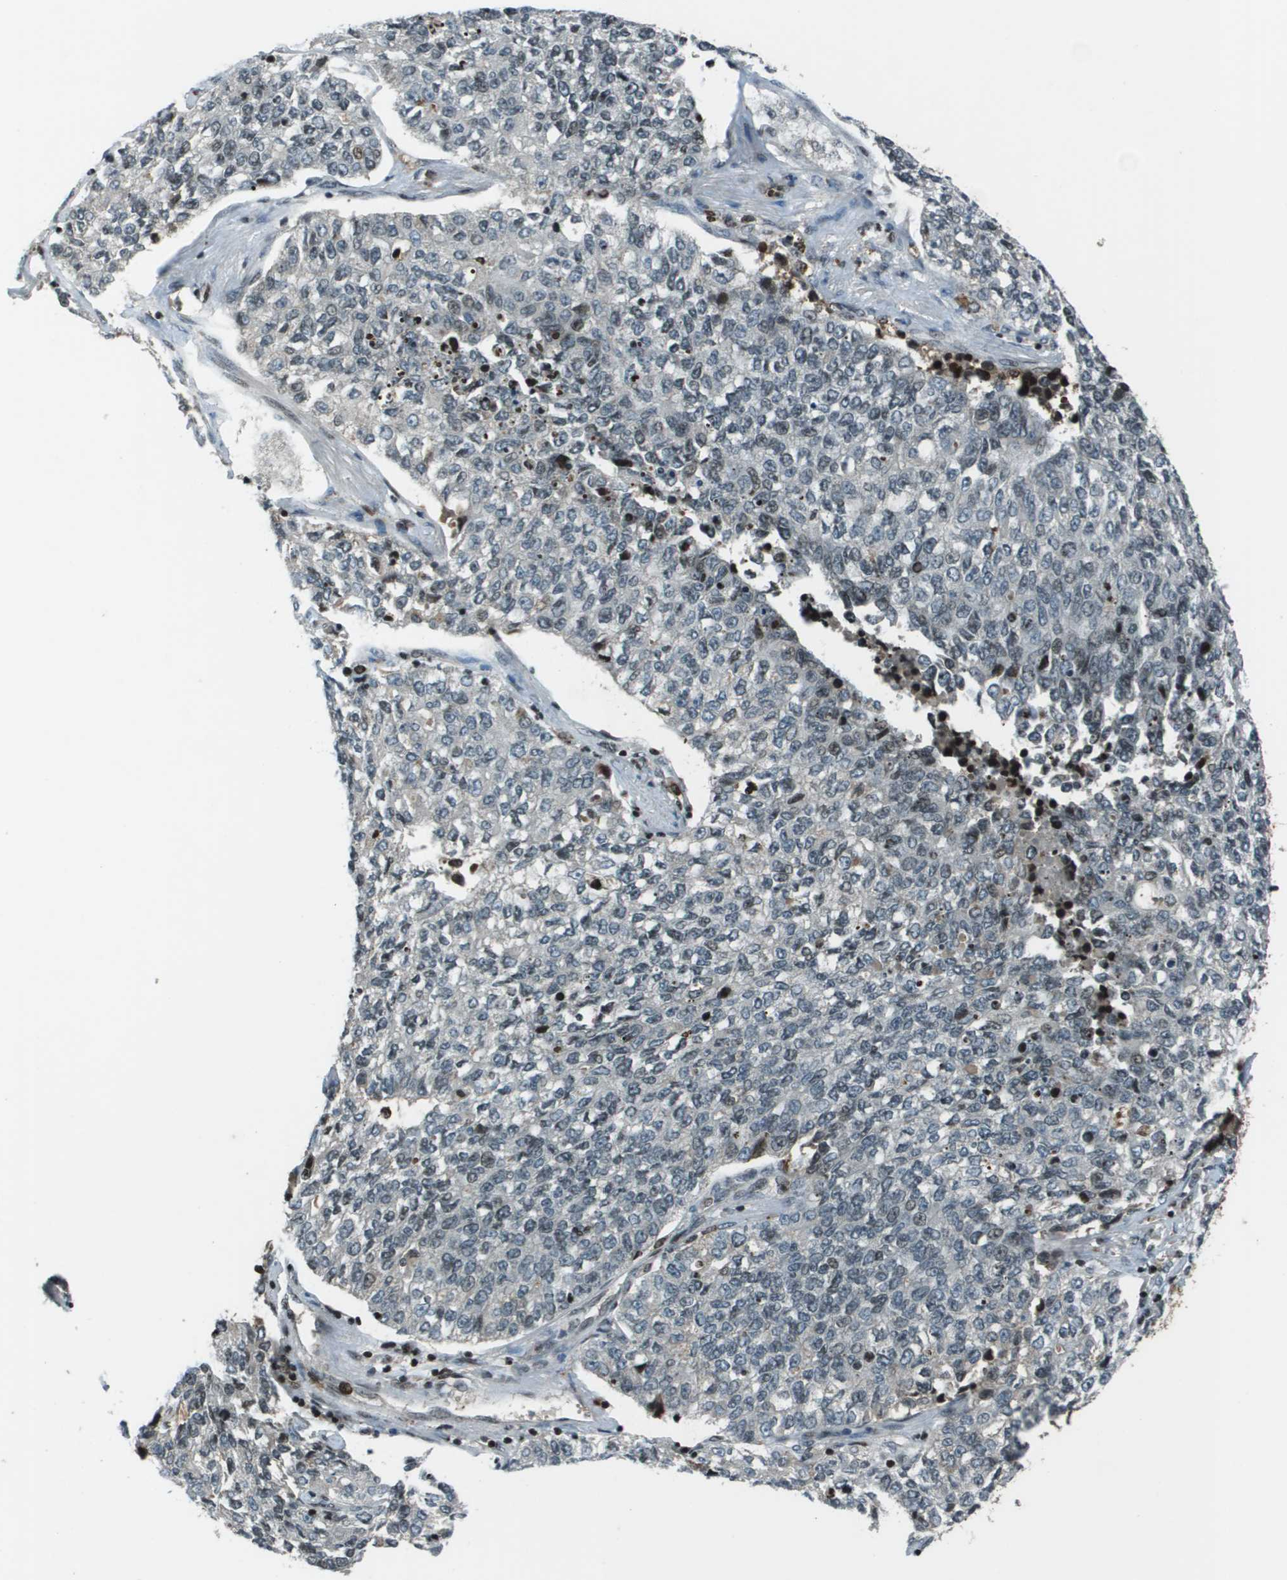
{"staining": {"intensity": "negative", "quantity": "none", "location": "none"}, "tissue": "lung cancer", "cell_type": "Tumor cells", "image_type": "cancer", "snomed": [{"axis": "morphology", "description": "Adenocarcinoma, NOS"}, {"axis": "topography", "description": "Lung"}], "caption": "An image of human lung cancer (adenocarcinoma) is negative for staining in tumor cells.", "gene": "CXCL12", "patient": {"sex": "male", "age": 49}}